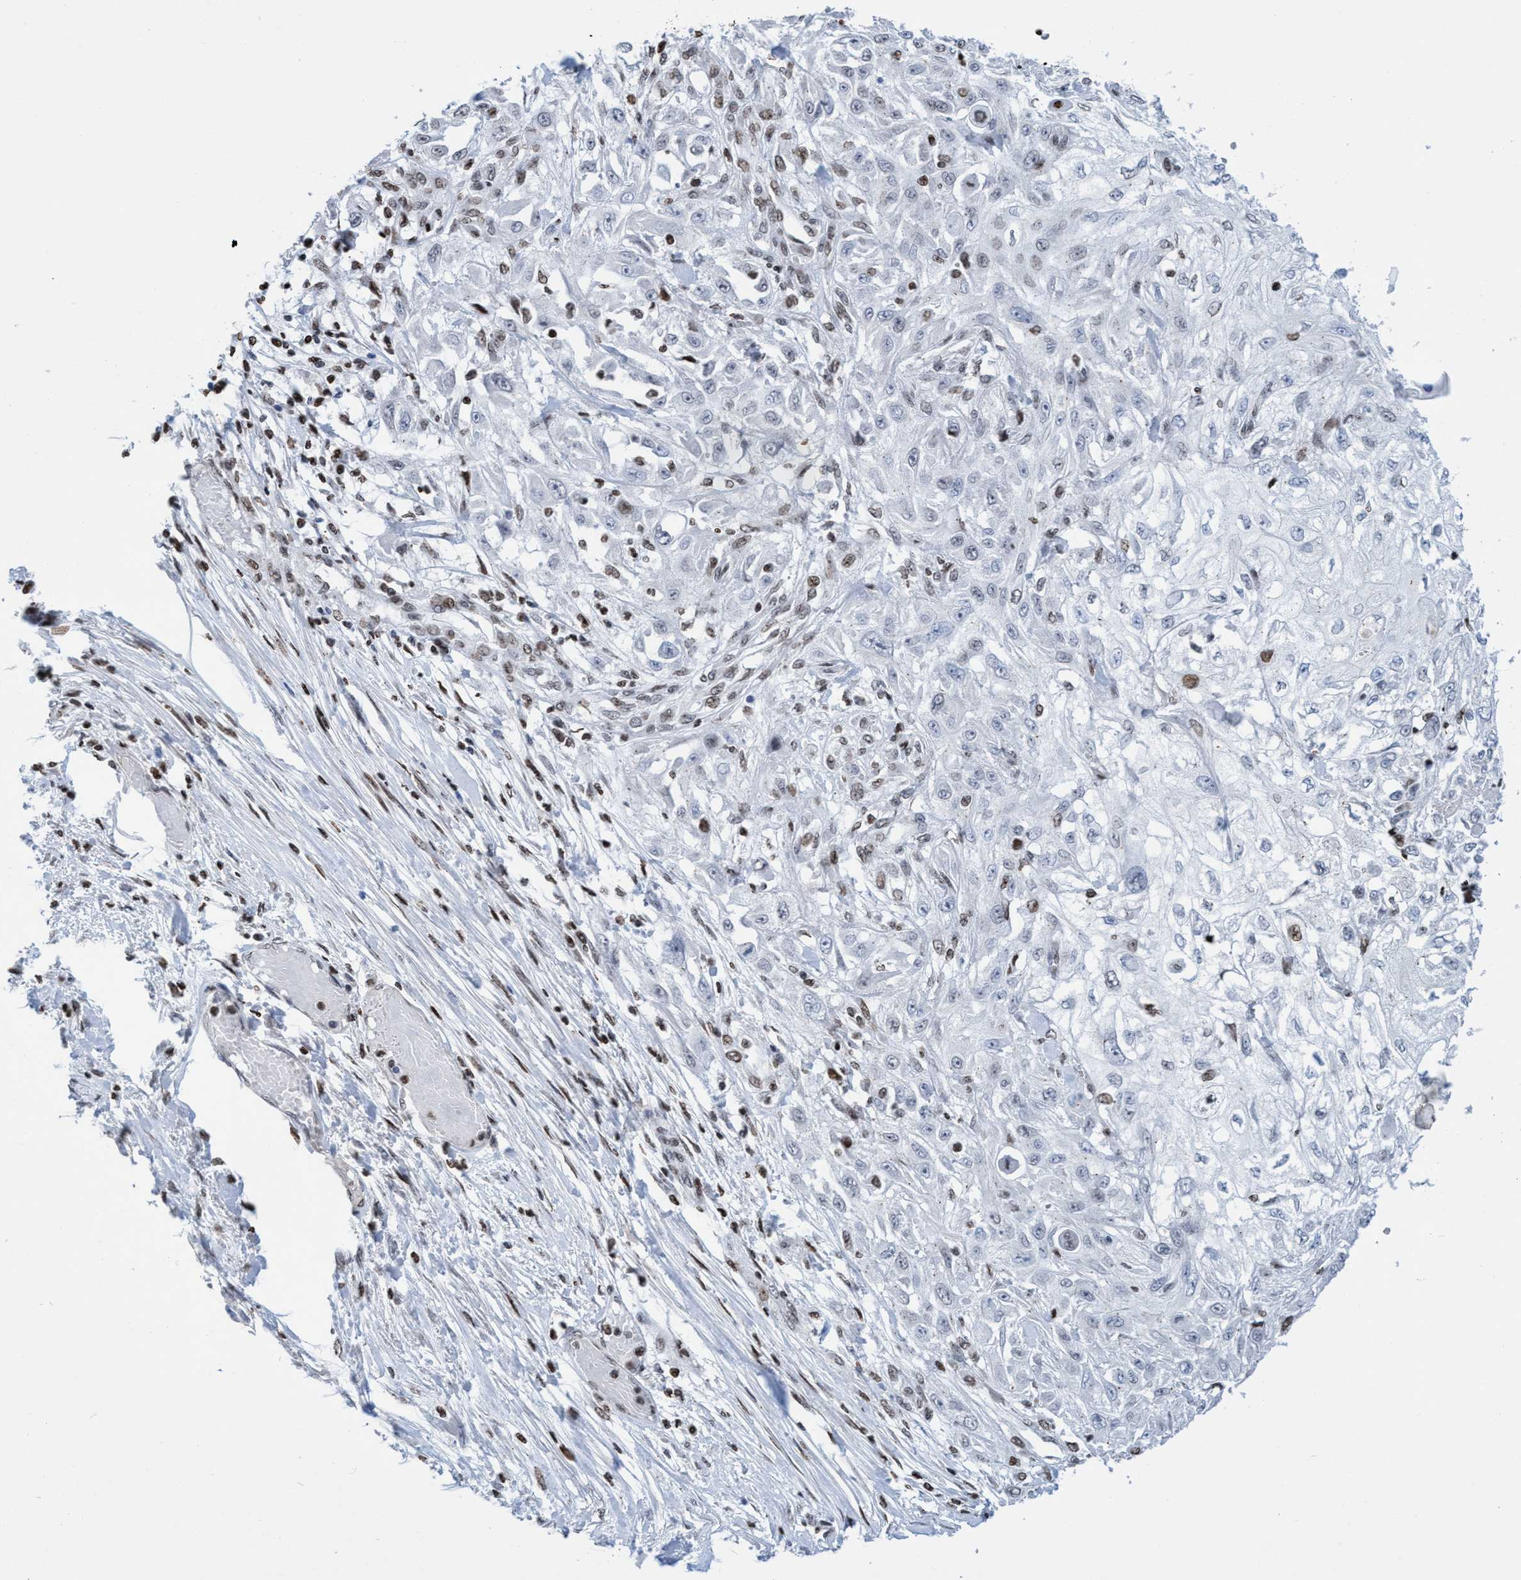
{"staining": {"intensity": "moderate", "quantity": "<25%", "location": "nuclear"}, "tissue": "skin cancer", "cell_type": "Tumor cells", "image_type": "cancer", "snomed": [{"axis": "morphology", "description": "Squamous cell carcinoma, NOS"}, {"axis": "morphology", "description": "Squamous cell carcinoma, metastatic, NOS"}, {"axis": "topography", "description": "Skin"}, {"axis": "topography", "description": "Lymph node"}], "caption": "The micrograph exhibits a brown stain indicating the presence of a protein in the nuclear of tumor cells in squamous cell carcinoma (skin).", "gene": "CBX2", "patient": {"sex": "male", "age": 75}}